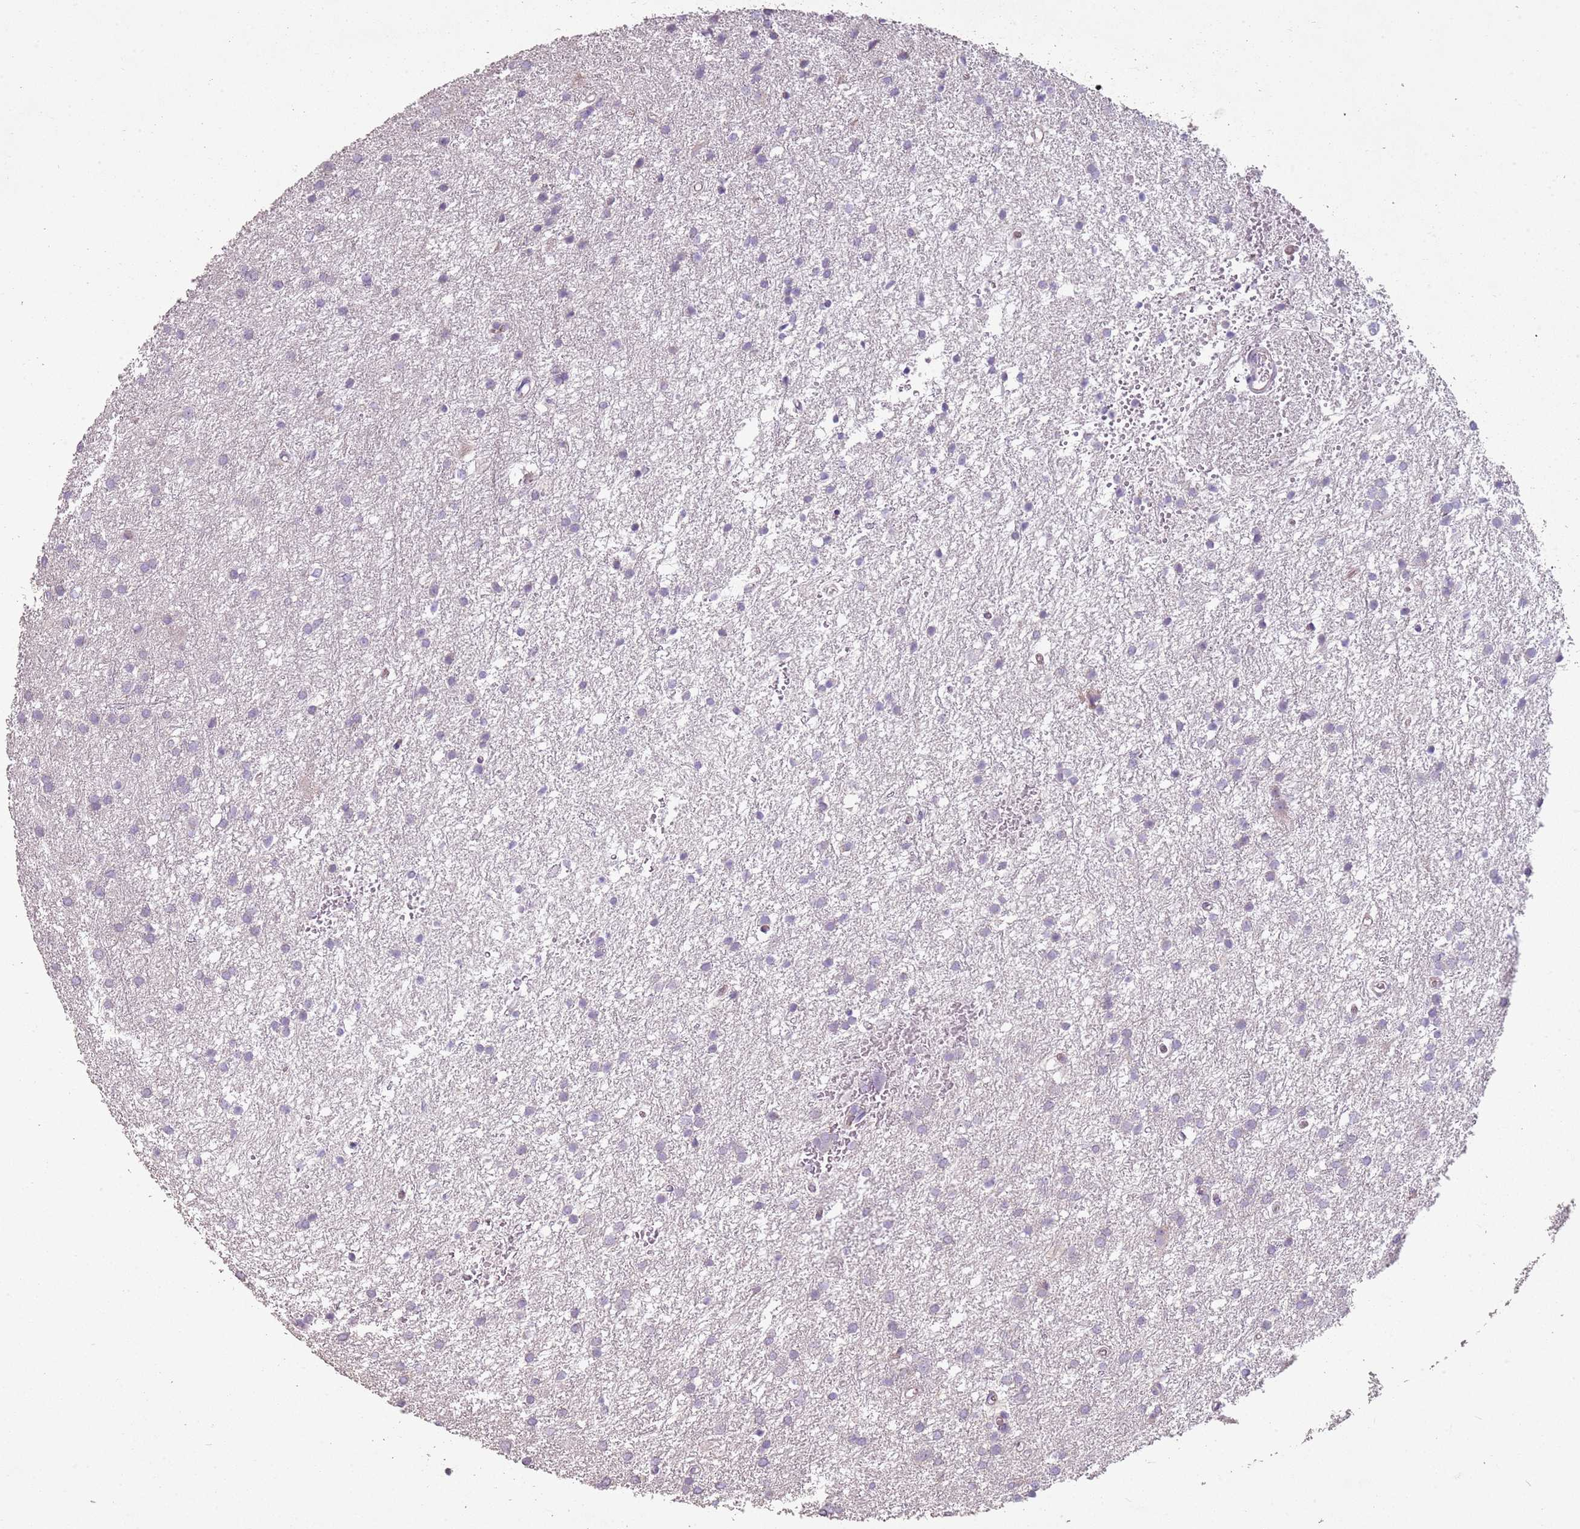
{"staining": {"intensity": "negative", "quantity": "none", "location": "none"}, "tissue": "glioma", "cell_type": "Tumor cells", "image_type": "cancer", "snomed": [{"axis": "morphology", "description": "Glioma, malignant, High grade"}, {"axis": "topography", "description": "Brain"}], "caption": "This is a image of IHC staining of malignant glioma (high-grade), which shows no expression in tumor cells.", "gene": "ZNF583", "patient": {"sex": "female", "age": 50}}